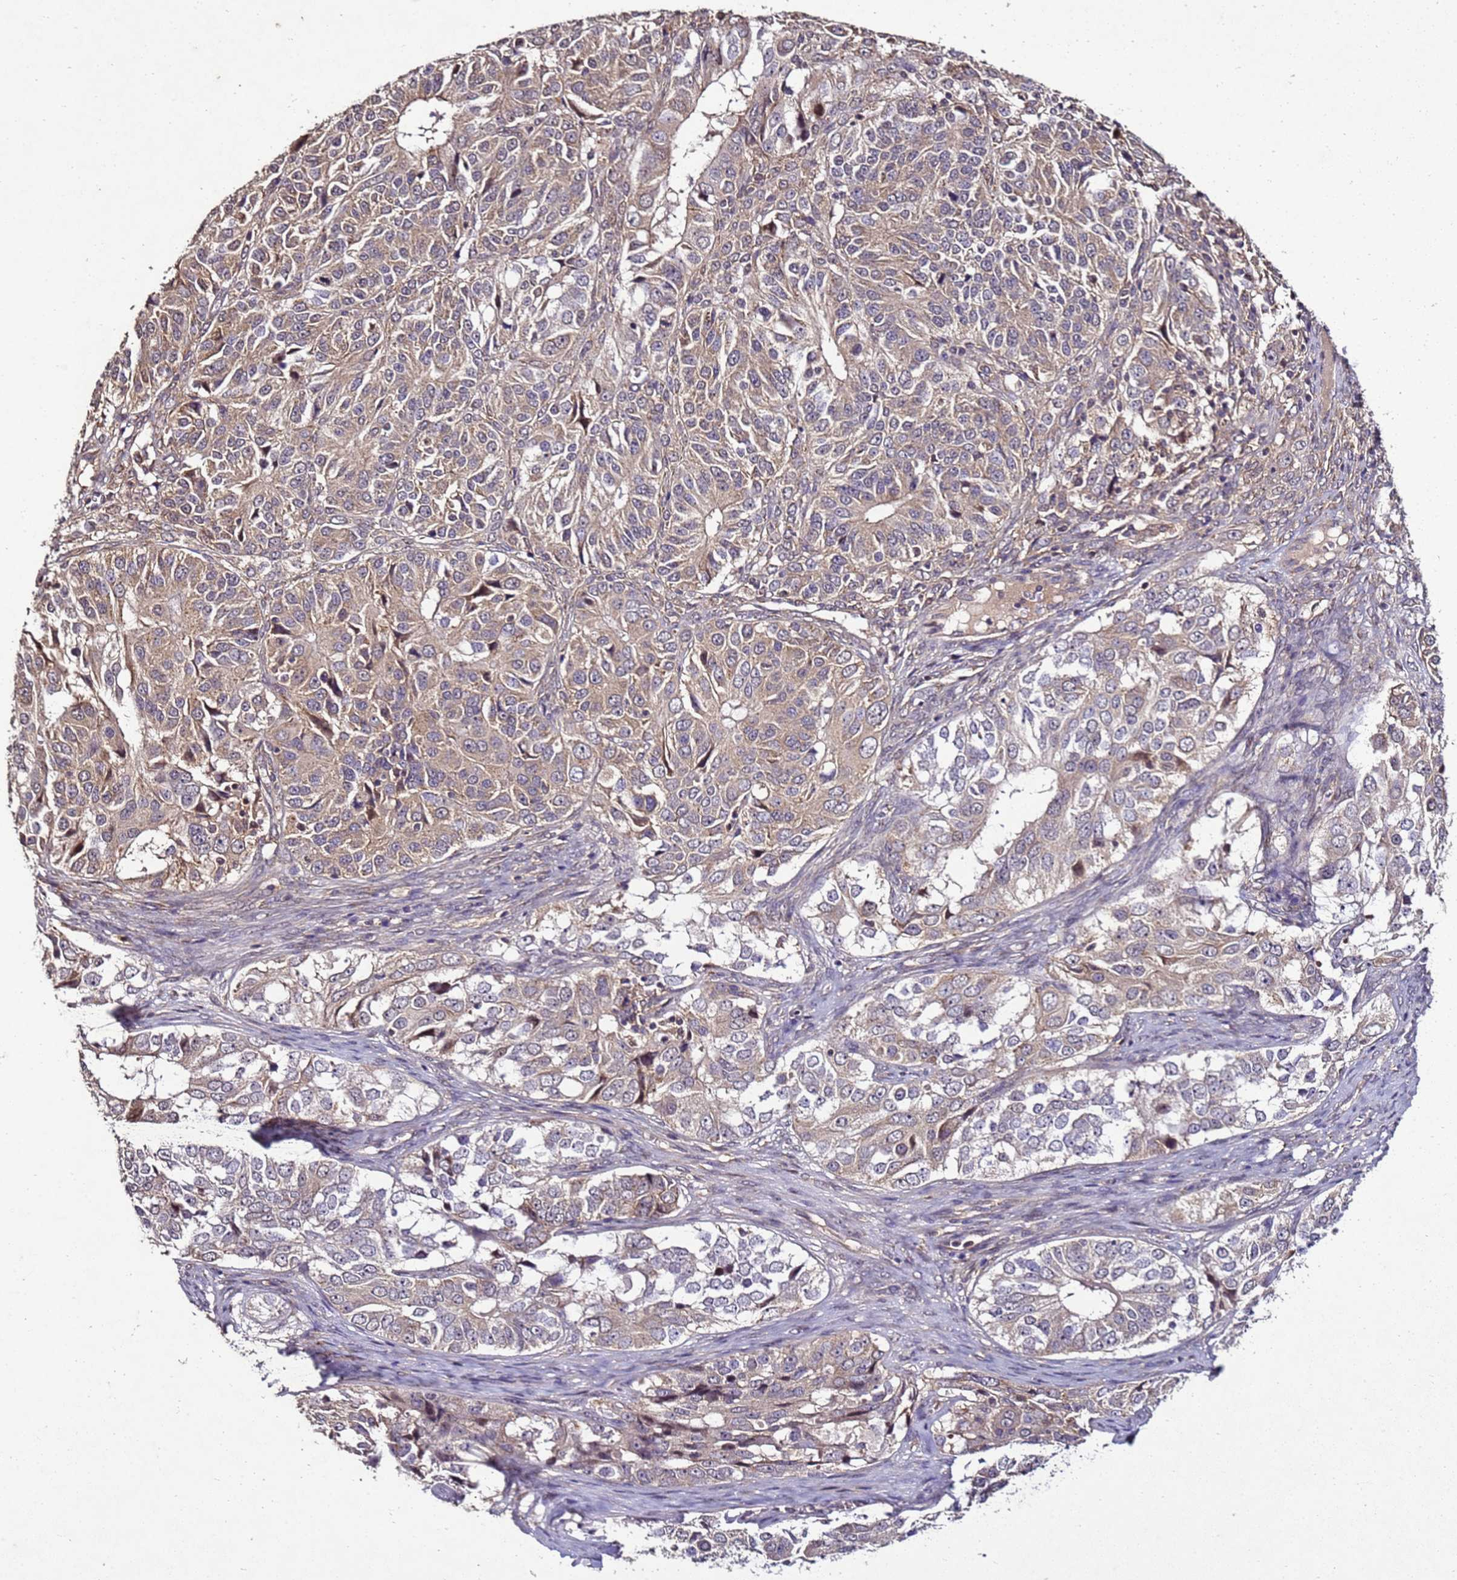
{"staining": {"intensity": "weak", "quantity": ">75%", "location": "cytoplasmic/membranous"}, "tissue": "ovarian cancer", "cell_type": "Tumor cells", "image_type": "cancer", "snomed": [{"axis": "morphology", "description": "Carcinoma, endometroid"}, {"axis": "topography", "description": "Ovary"}], "caption": "A micrograph of human ovarian cancer stained for a protein displays weak cytoplasmic/membranous brown staining in tumor cells.", "gene": "ANKRD17", "patient": {"sex": "female", "age": 51}}